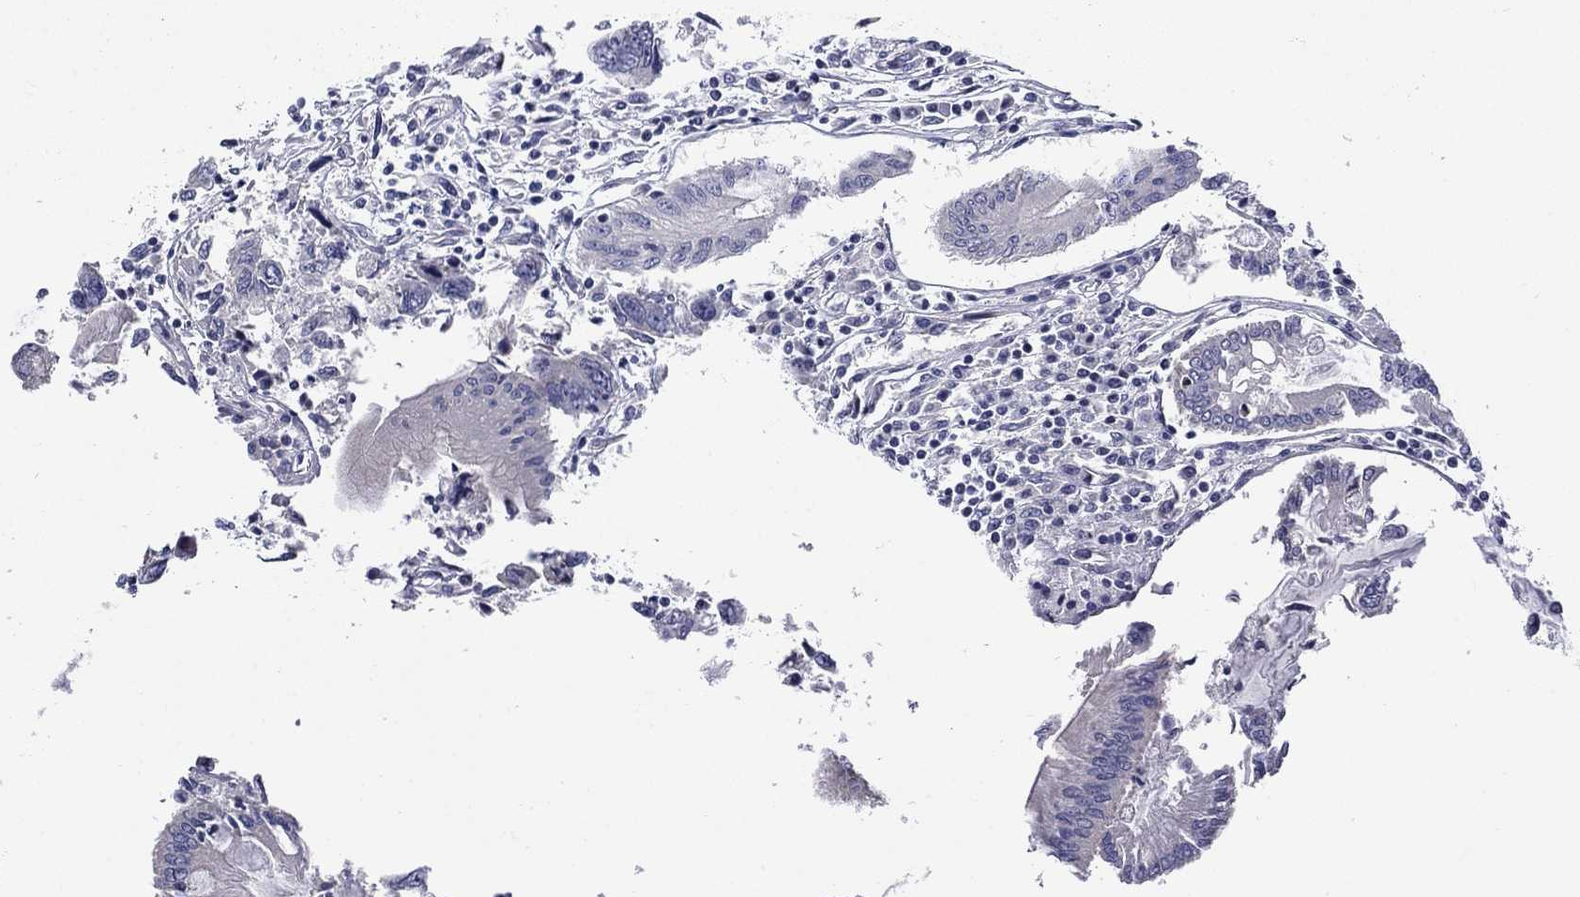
{"staining": {"intensity": "negative", "quantity": "none", "location": "none"}, "tissue": "colorectal cancer", "cell_type": "Tumor cells", "image_type": "cancer", "snomed": [{"axis": "morphology", "description": "Adenocarcinoma, NOS"}, {"axis": "topography", "description": "Colon"}], "caption": "Immunohistochemical staining of human colorectal adenocarcinoma shows no significant expression in tumor cells.", "gene": "SPATA7", "patient": {"sex": "female", "age": 65}}